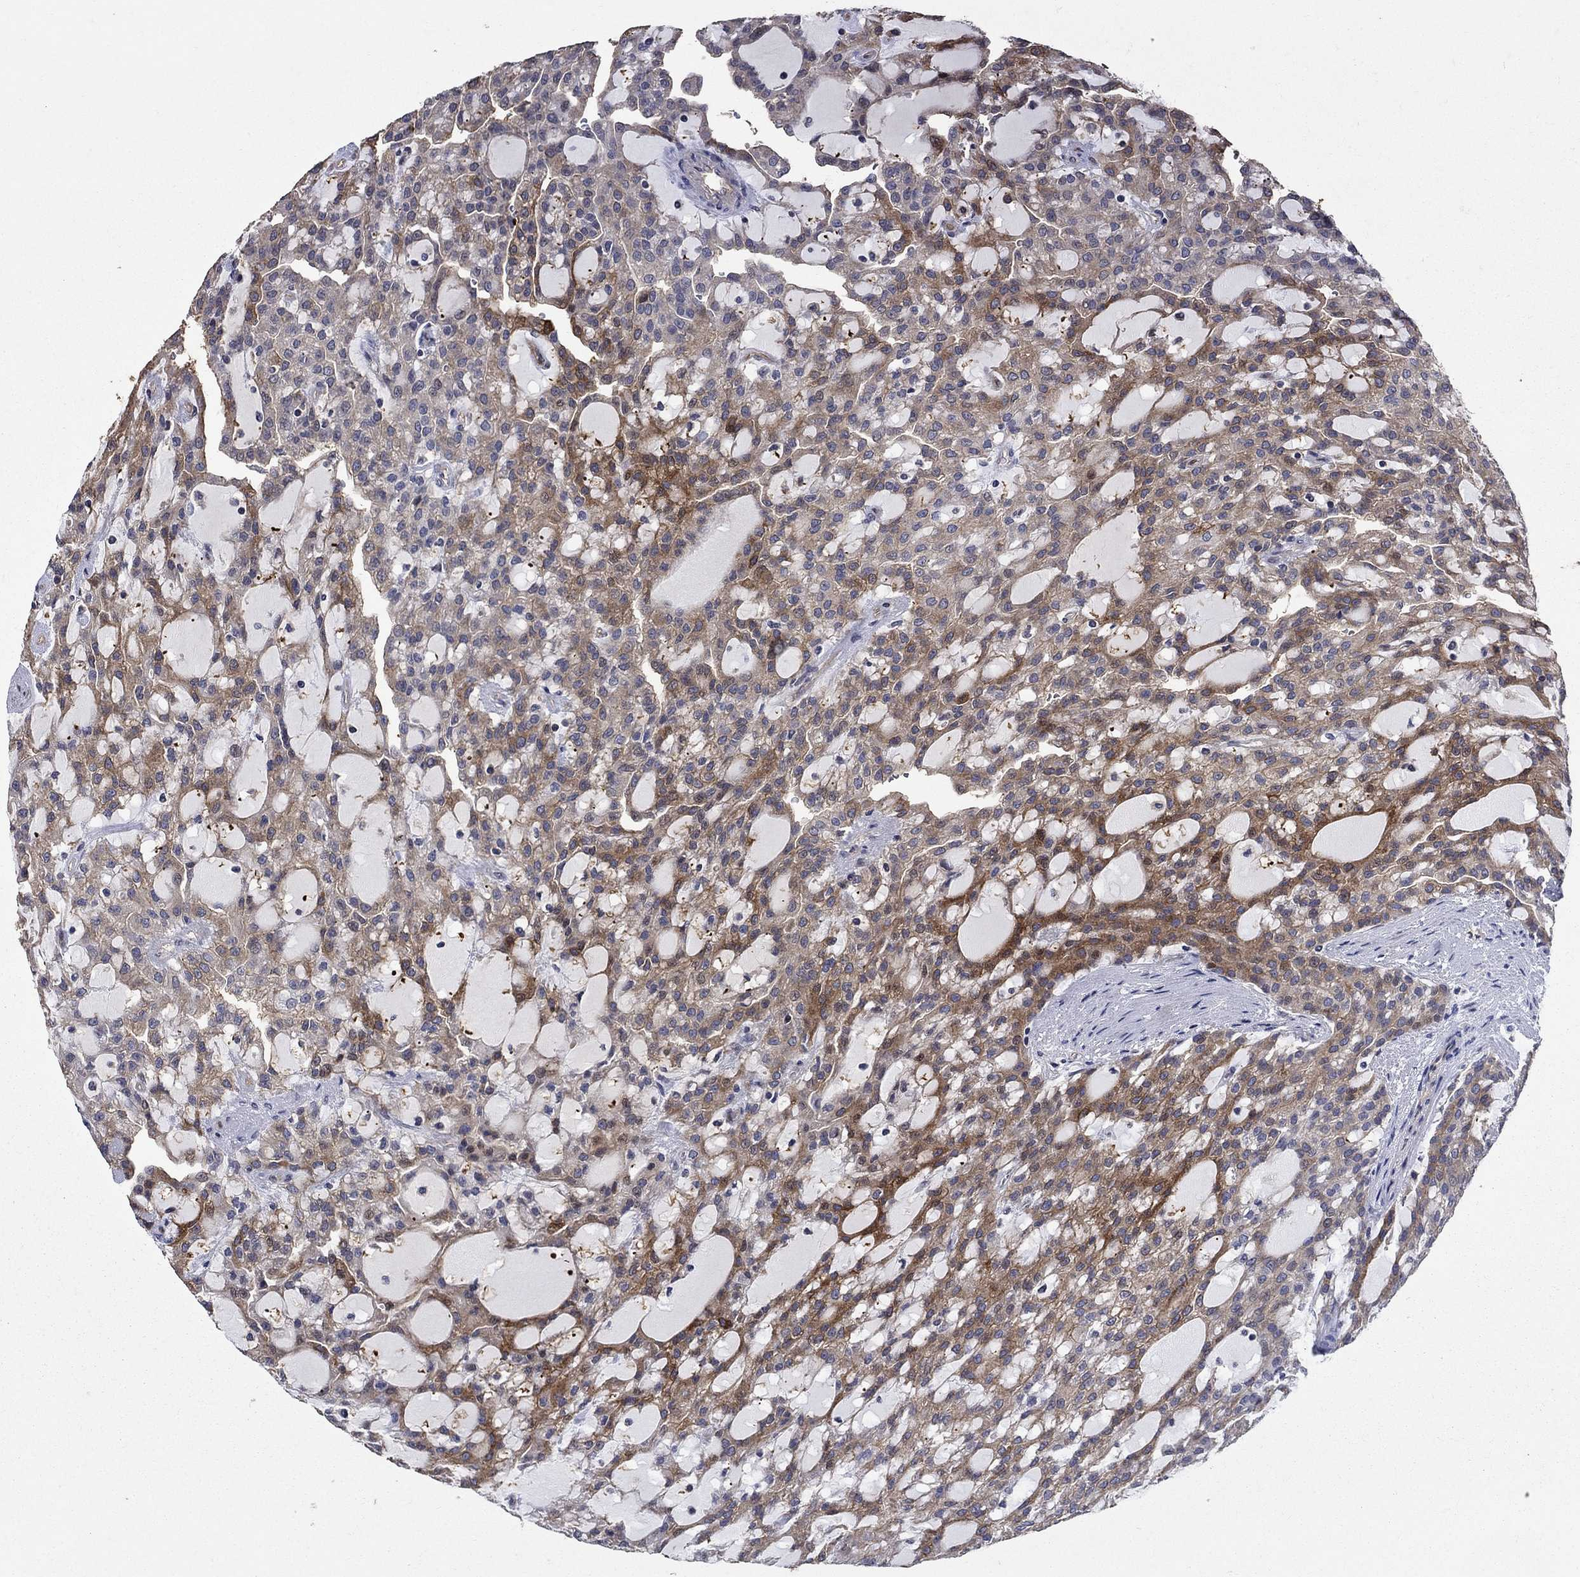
{"staining": {"intensity": "moderate", "quantity": "25%-75%", "location": "cytoplasmic/membranous"}, "tissue": "renal cancer", "cell_type": "Tumor cells", "image_type": "cancer", "snomed": [{"axis": "morphology", "description": "Adenocarcinoma, NOS"}, {"axis": "topography", "description": "Kidney"}], "caption": "The photomicrograph reveals immunohistochemical staining of adenocarcinoma (renal). There is moderate cytoplasmic/membranous staining is appreciated in about 25%-75% of tumor cells.", "gene": "DVL1", "patient": {"sex": "male", "age": 63}}